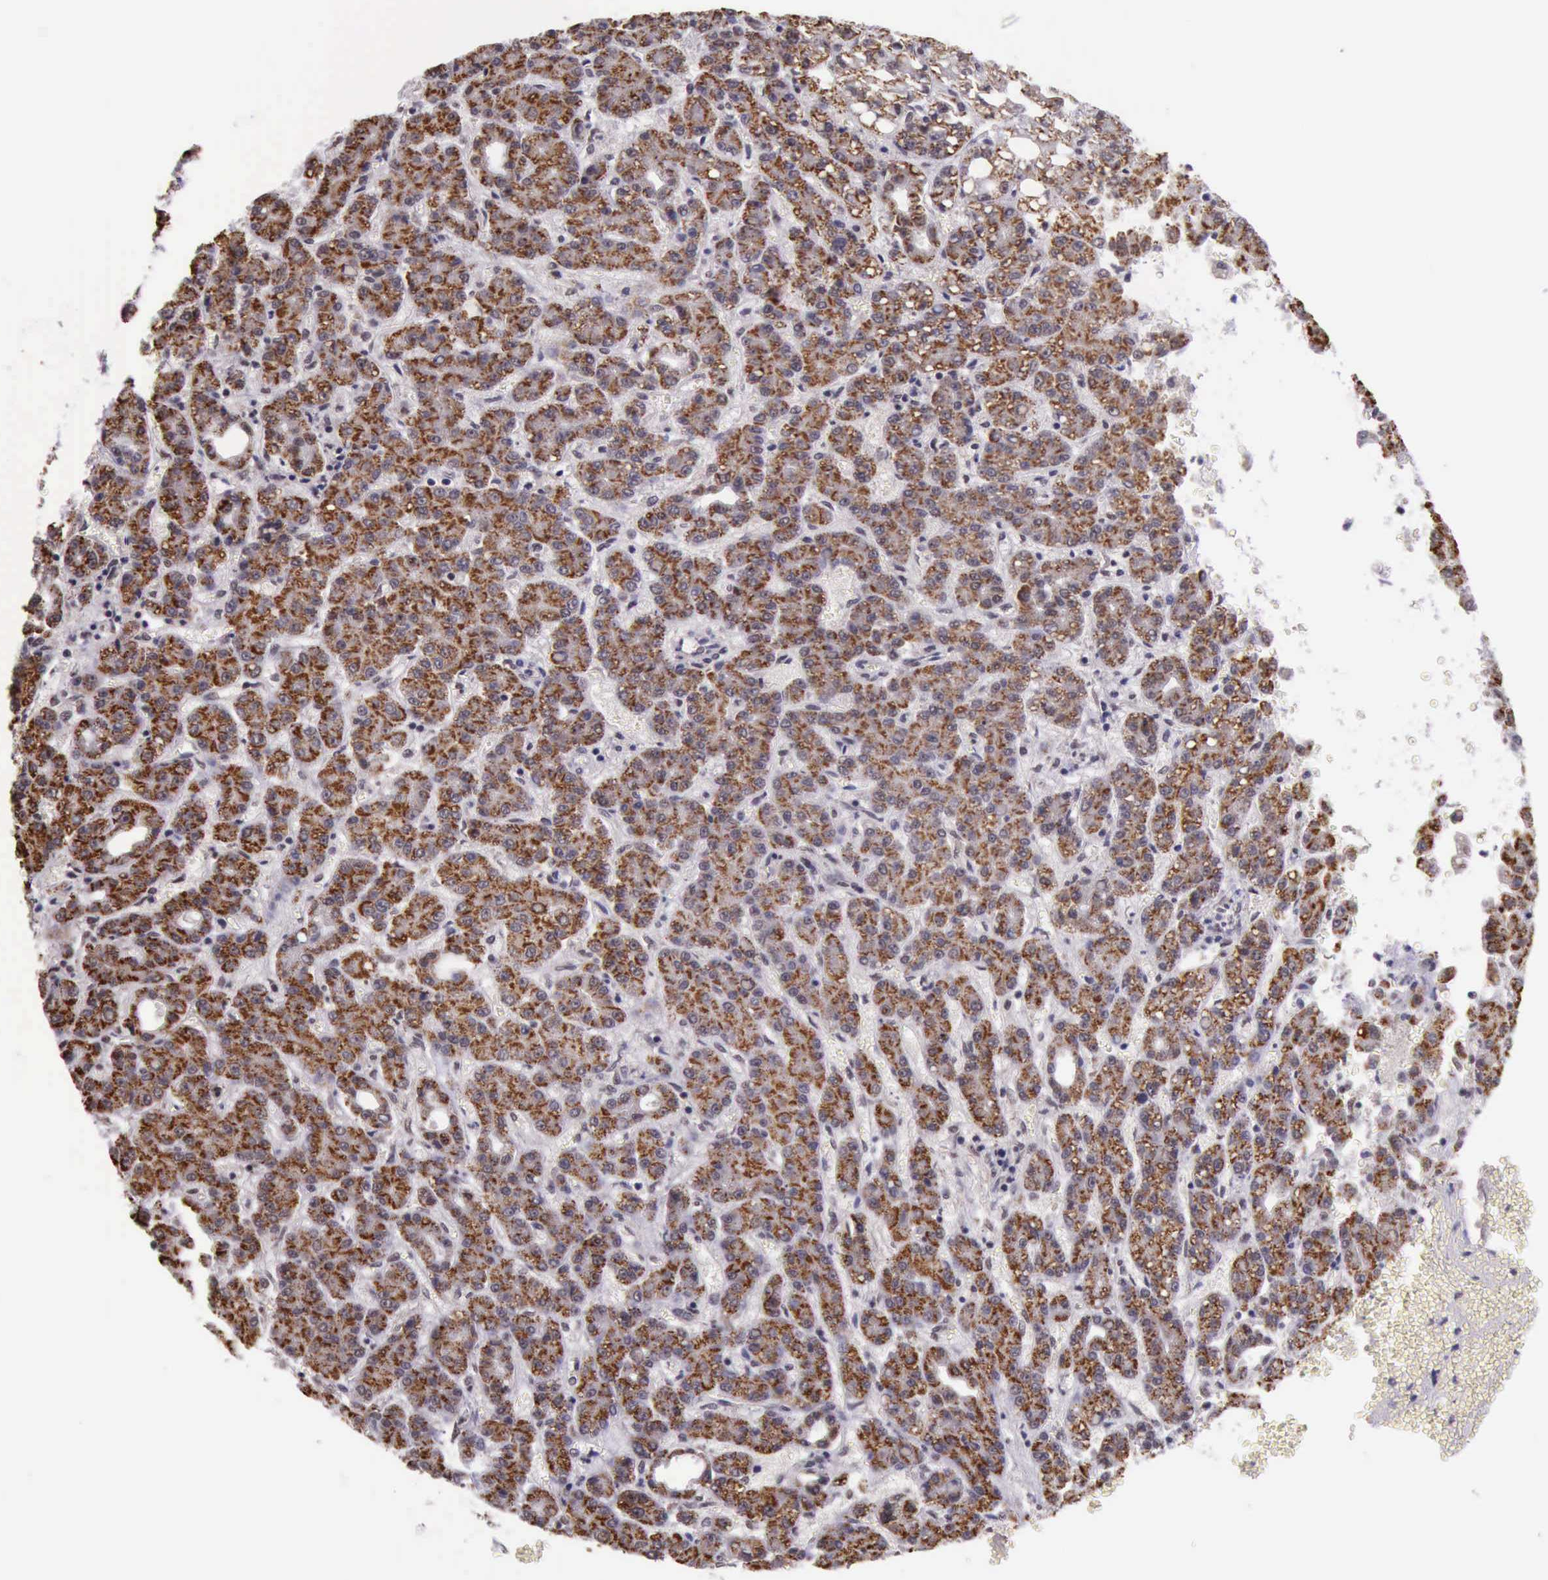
{"staining": {"intensity": "strong", "quantity": ">75%", "location": "cytoplasmic/membranous"}, "tissue": "liver cancer", "cell_type": "Tumor cells", "image_type": "cancer", "snomed": [{"axis": "morphology", "description": "Carcinoma, Hepatocellular, NOS"}, {"axis": "topography", "description": "Liver"}], "caption": "Liver cancer (hepatocellular carcinoma) tissue reveals strong cytoplasmic/membranous expression in approximately >75% of tumor cells, visualized by immunohistochemistry.", "gene": "PRPF39", "patient": {"sex": "male", "age": 69}}